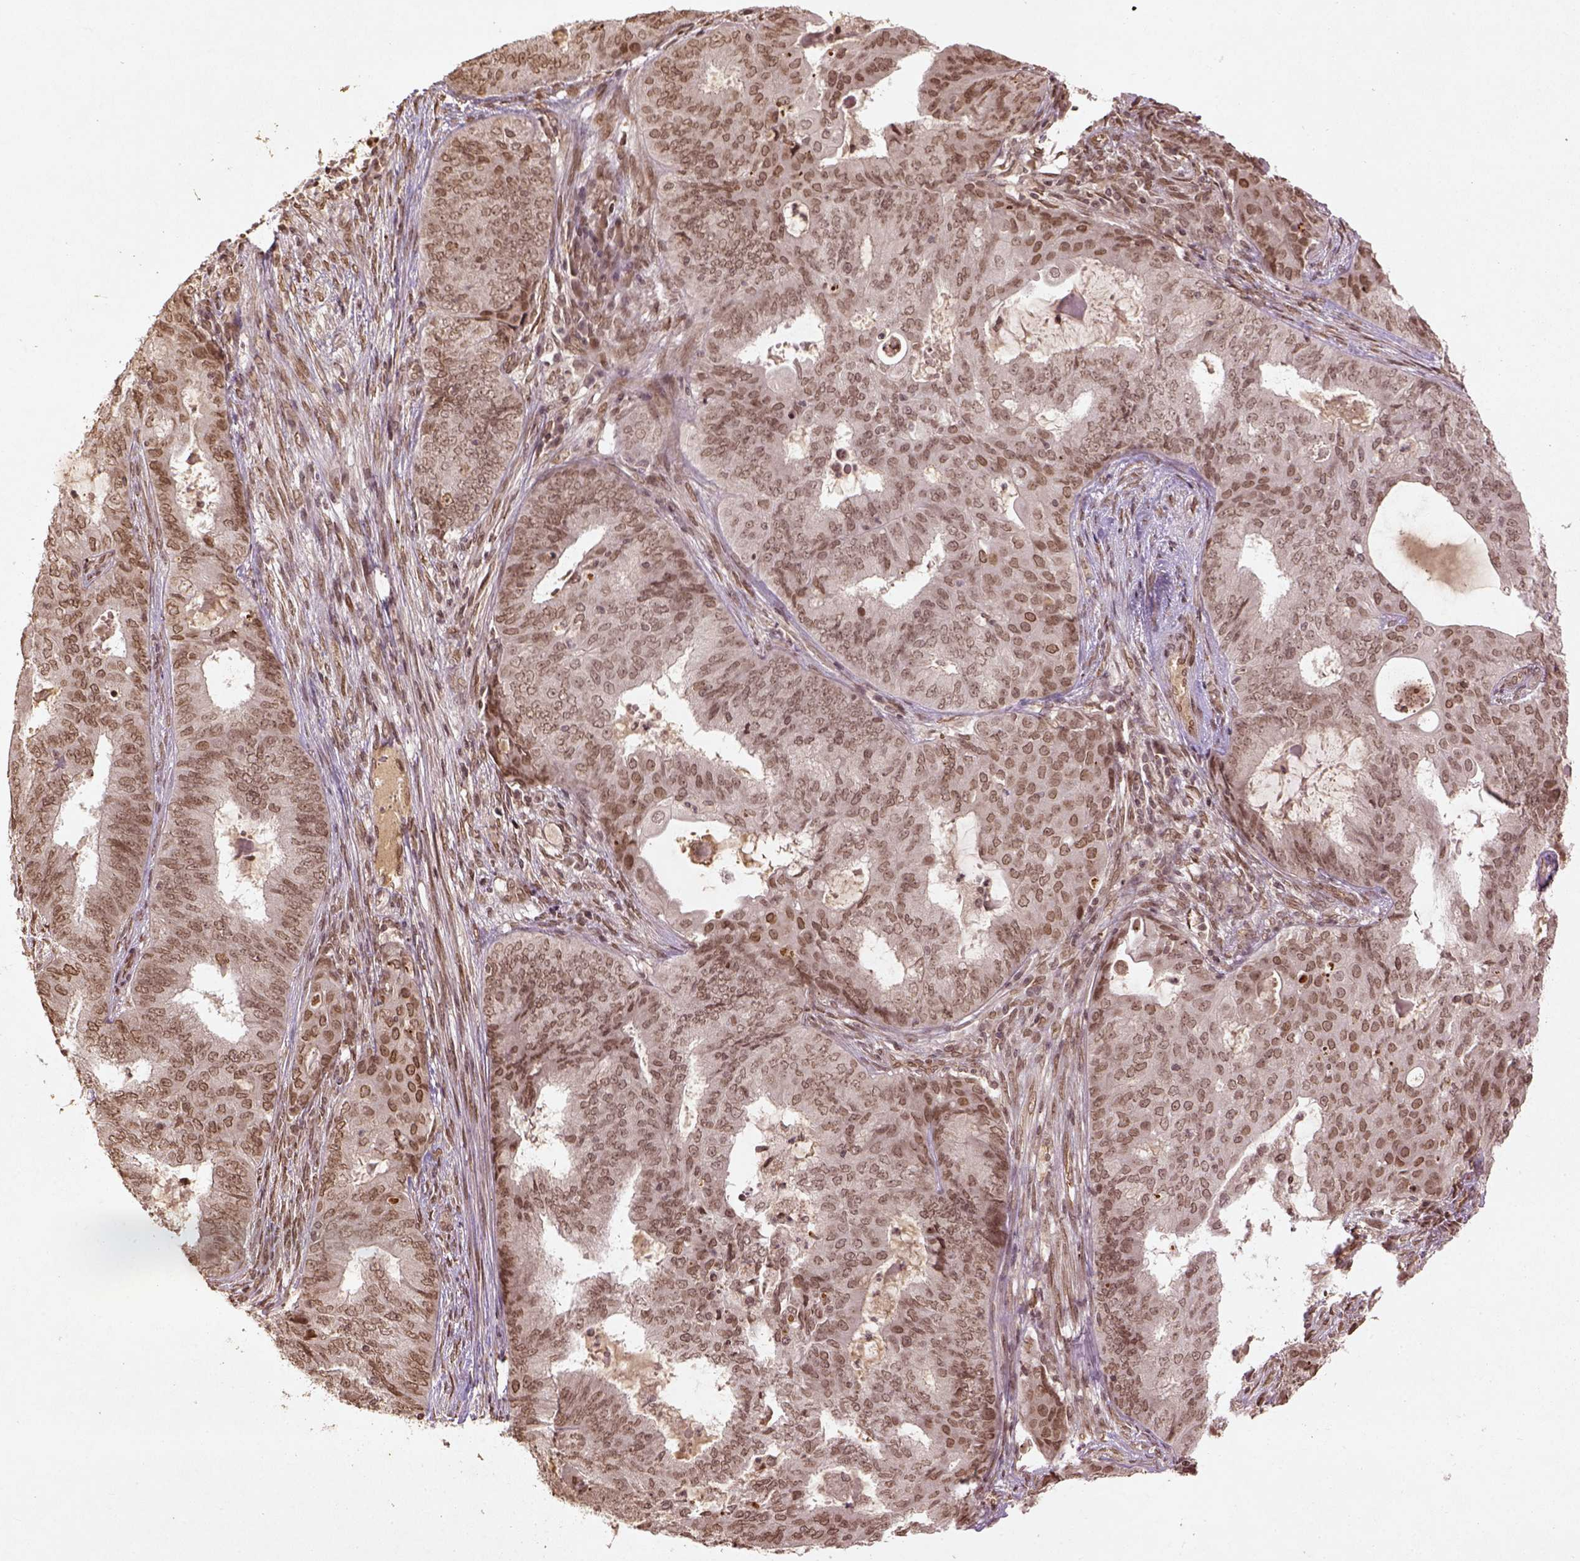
{"staining": {"intensity": "moderate", "quantity": ">75%", "location": "nuclear"}, "tissue": "endometrial cancer", "cell_type": "Tumor cells", "image_type": "cancer", "snomed": [{"axis": "morphology", "description": "Adenocarcinoma, NOS"}, {"axis": "topography", "description": "Endometrium"}], "caption": "Tumor cells reveal medium levels of moderate nuclear staining in about >75% of cells in adenocarcinoma (endometrial).", "gene": "BANF1", "patient": {"sex": "female", "age": 62}}